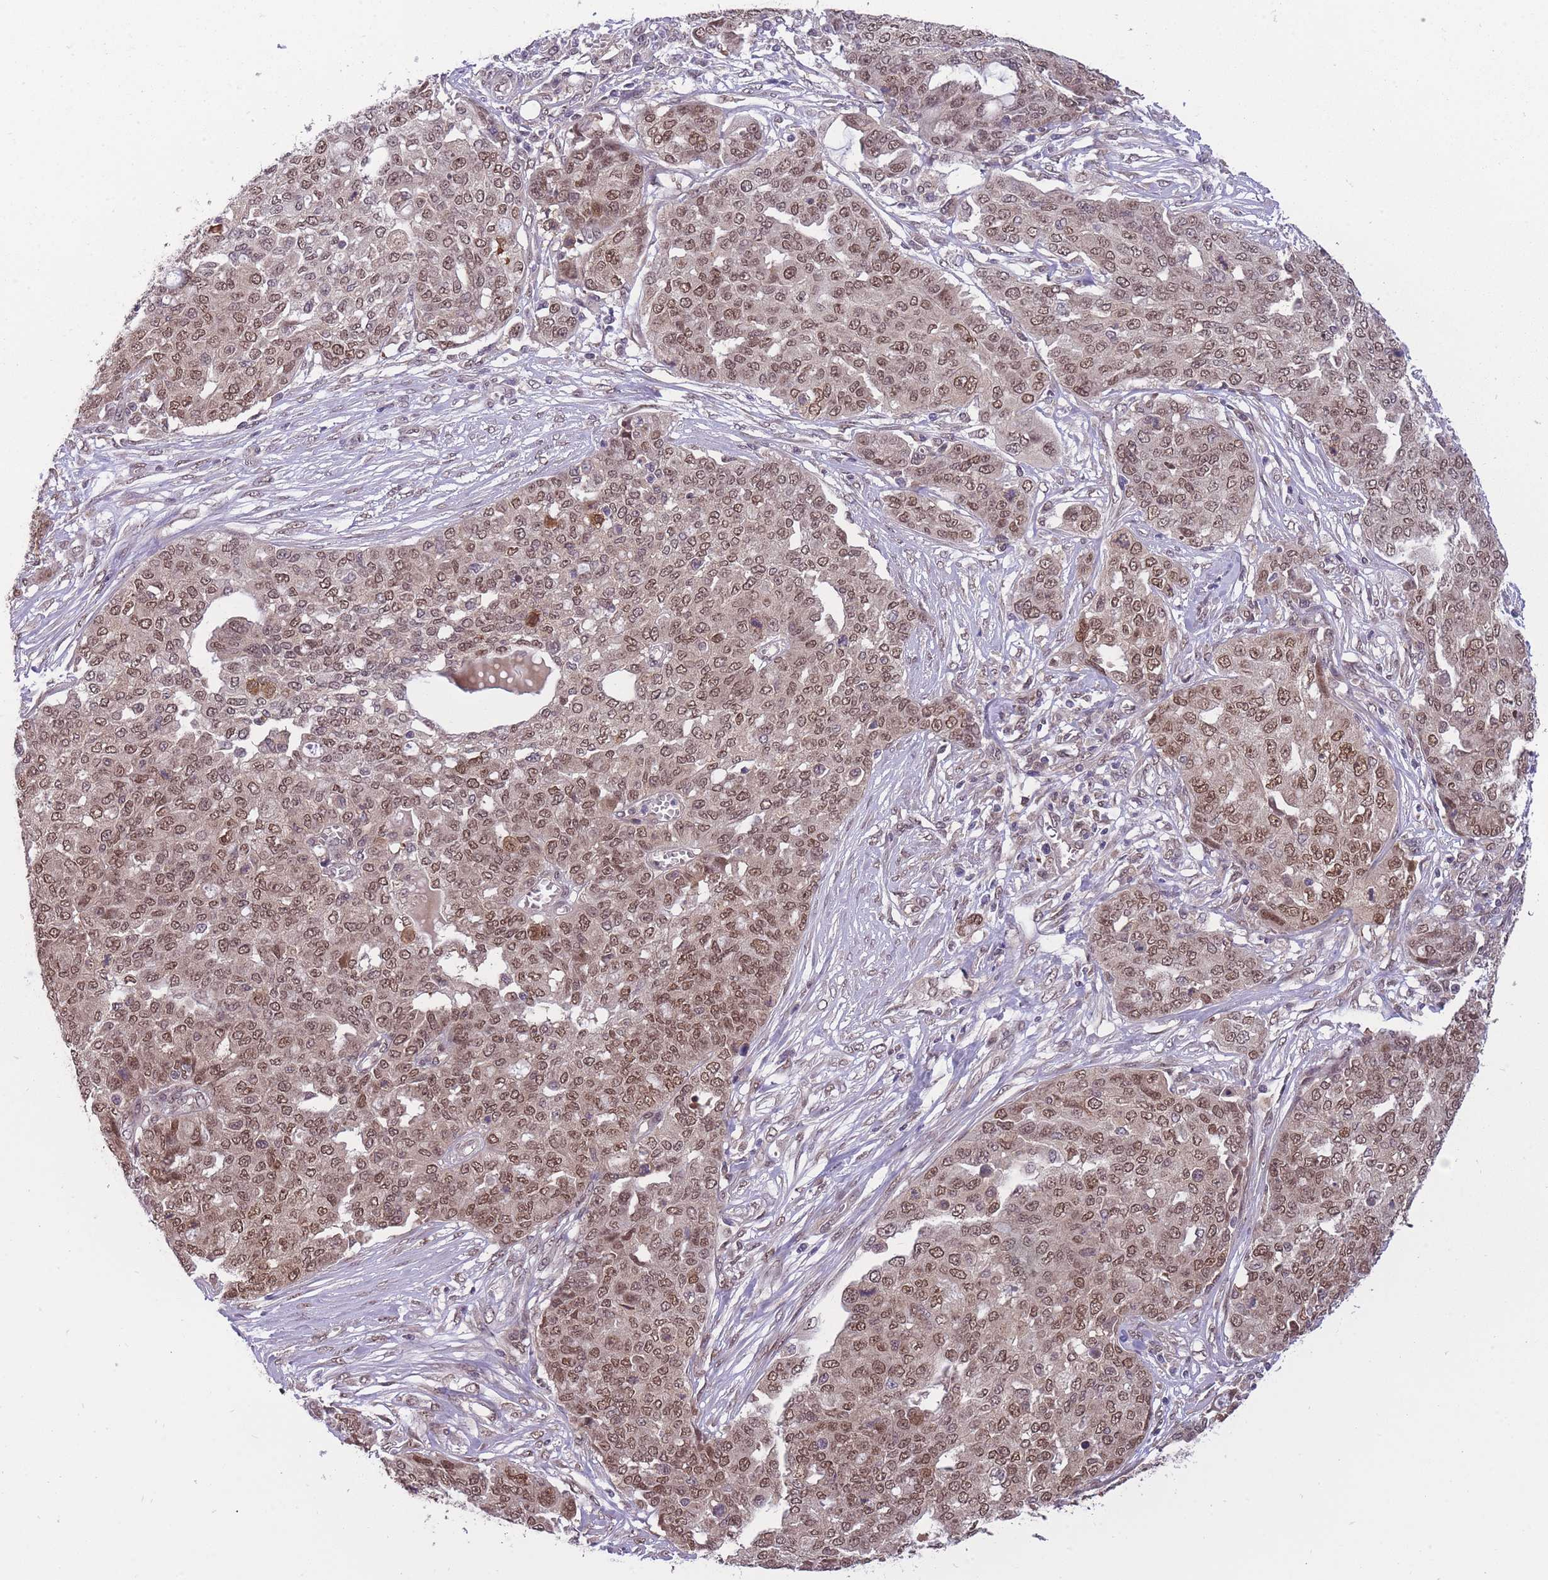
{"staining": {"intensity": "moderate", "quantity": ">75%", "location": "nuclear"}, "tissue": "ovarian cancer", "cell_type": "Tumor cells", "image_type": "cancer", "snomed": [{"axis": "morphology", "description": "Cystadenocarcinoma, serous, NOS"}, {"axis": "topography", "description": "Soft tissue"}, {"axis": "topography", "description": "Ovary"}], "caption": "Serous cystadenocarcinoma (ovarian) was stained to show a protein in brown. There is medium levels of moderate nuclear staining in about >75% of tumor cells. (brown staining indicates protein expression, while blue staining denotes nuclei).", "gene": "CDIP1", "patient": {"sex": "female", "age": 57}}